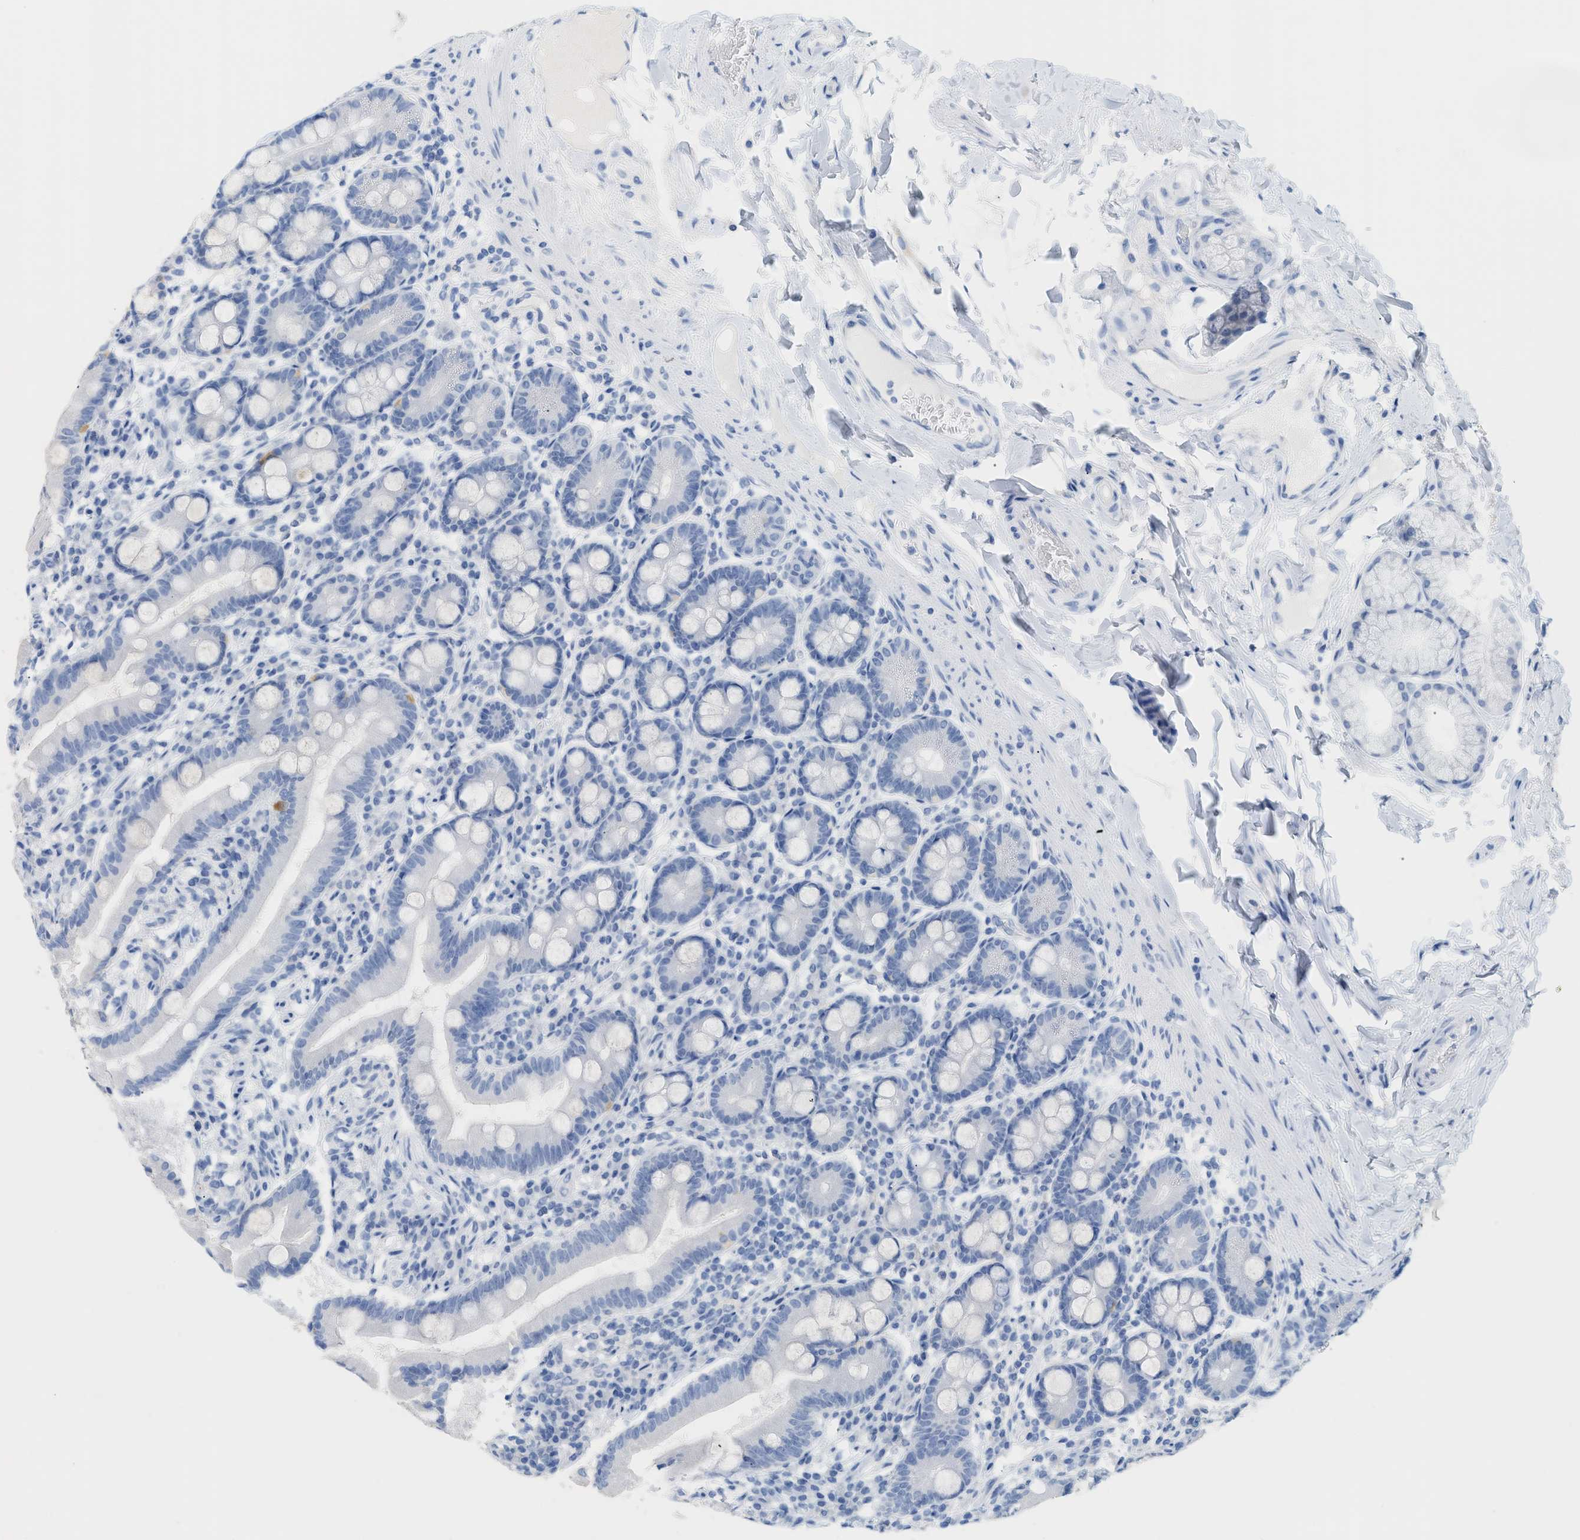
{"staining": {"intensity": "negative", "quantity": "none", "location": "none"}, "tissue": "duodenum", "cell_type": "Glandular cells", "image_type": "normal", "snomed": [{"axis": "morphology", "description": "Normal tissue, NOS"}, {"axis": "topography", "description": "Duodenum"}], "caption": "Glandular cells show no significant expression in unremarkable duodenum. (Immunohistochemistry, brightfield microscopy, high magnification).", "gene": "PAPPA", "patient": {"sex": "male", "age": 50}}